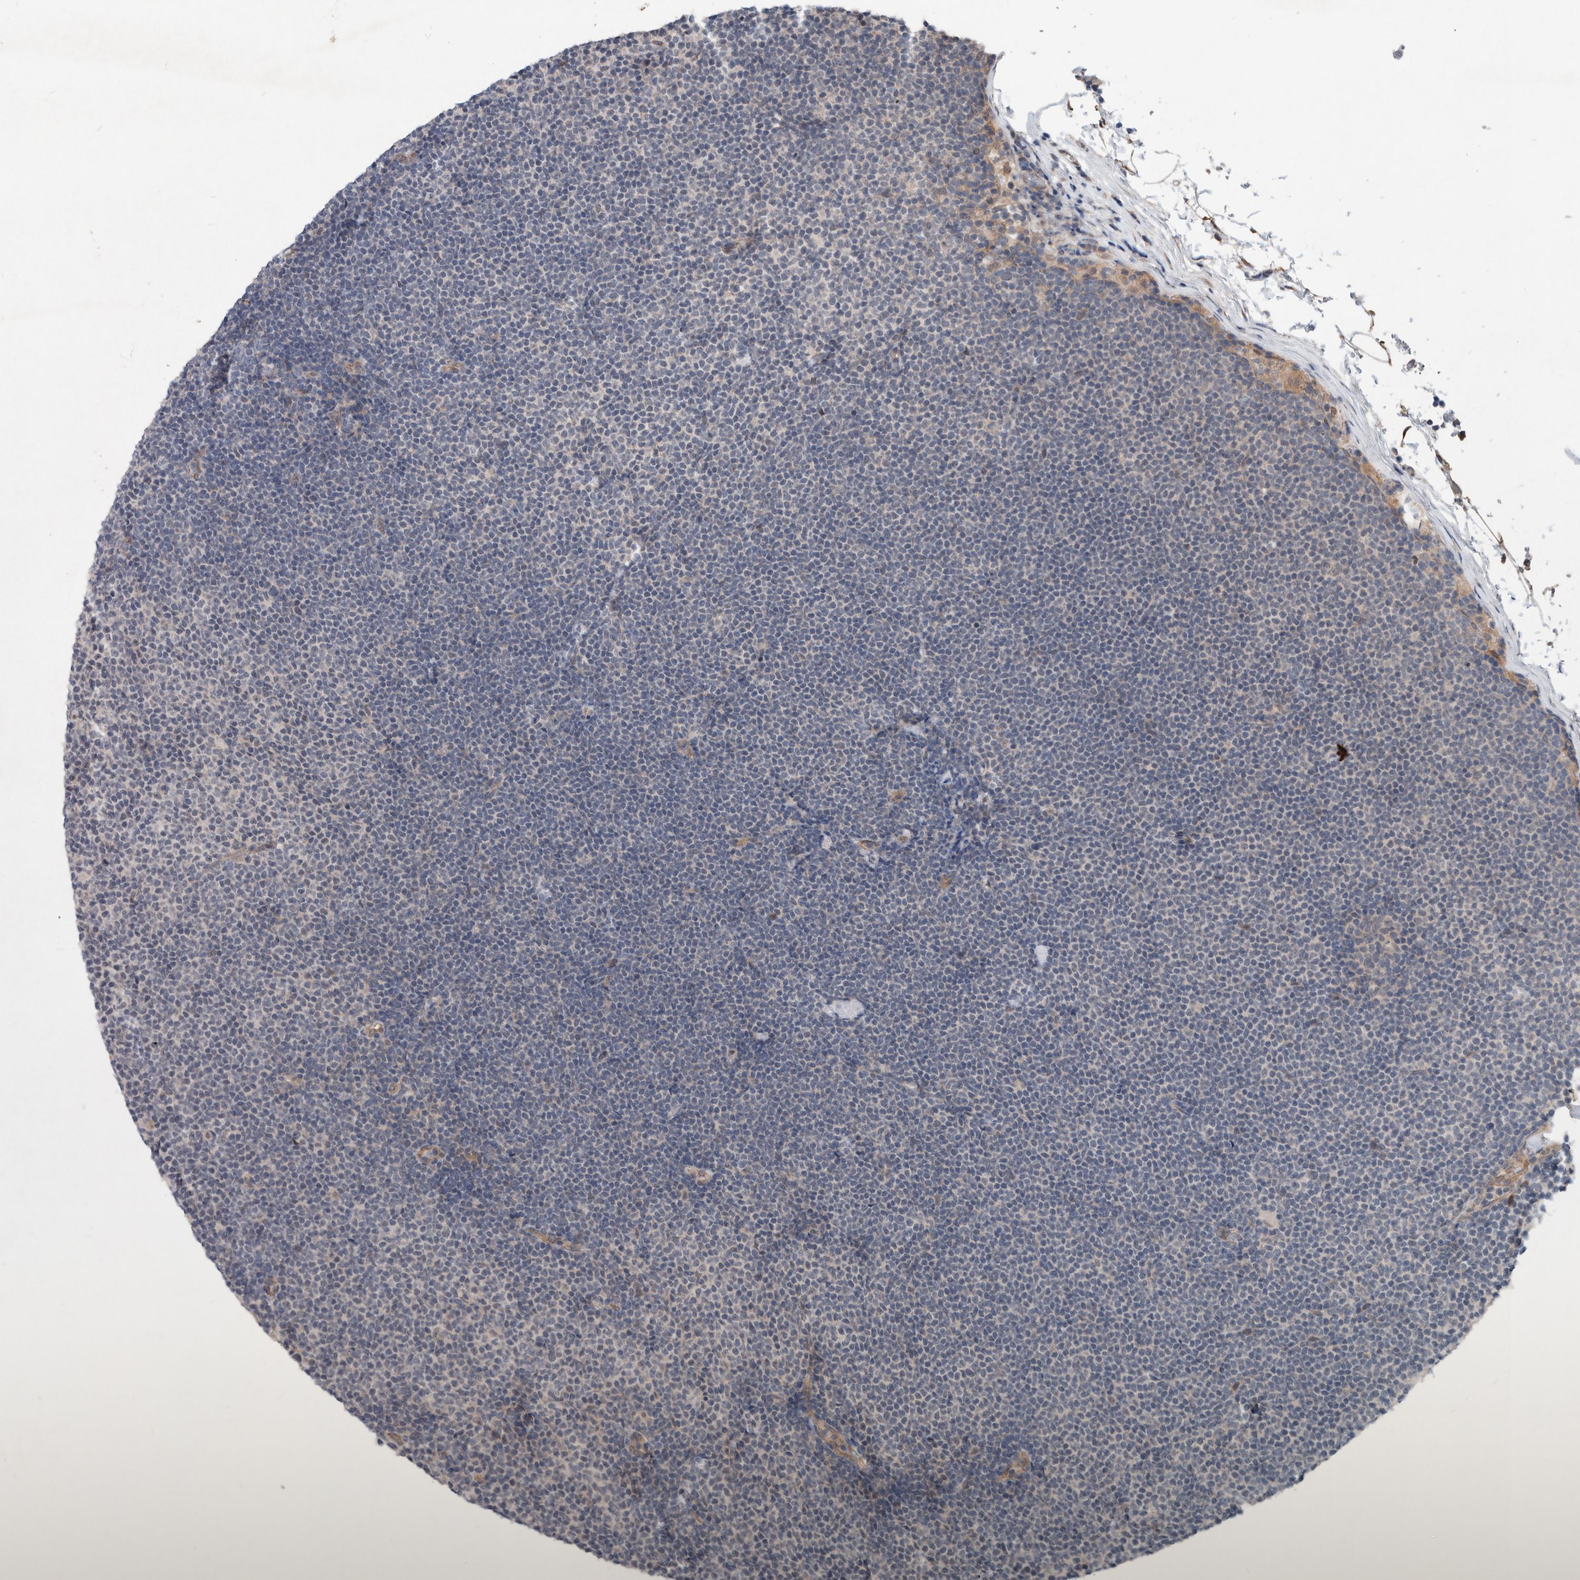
{"staining": {"intensity": "negative", "quantity": "none", "location": "none"}, "tissue": "lymphoma", "cell_type": "Tumor cells", "image_type": "cancer", "snomed": [{"axis": "morphology", "description": "Malignant lymphoma, non-Hodgkin's type, Low grade"}, {"axis": "topography", "description": "Lymph node"}], "caption": "The IHC image has no significant expression in tumor cells of lymphoma tissue.", "gene": "GIMAP6", "patient": {"sex": "female", "age": 53}}